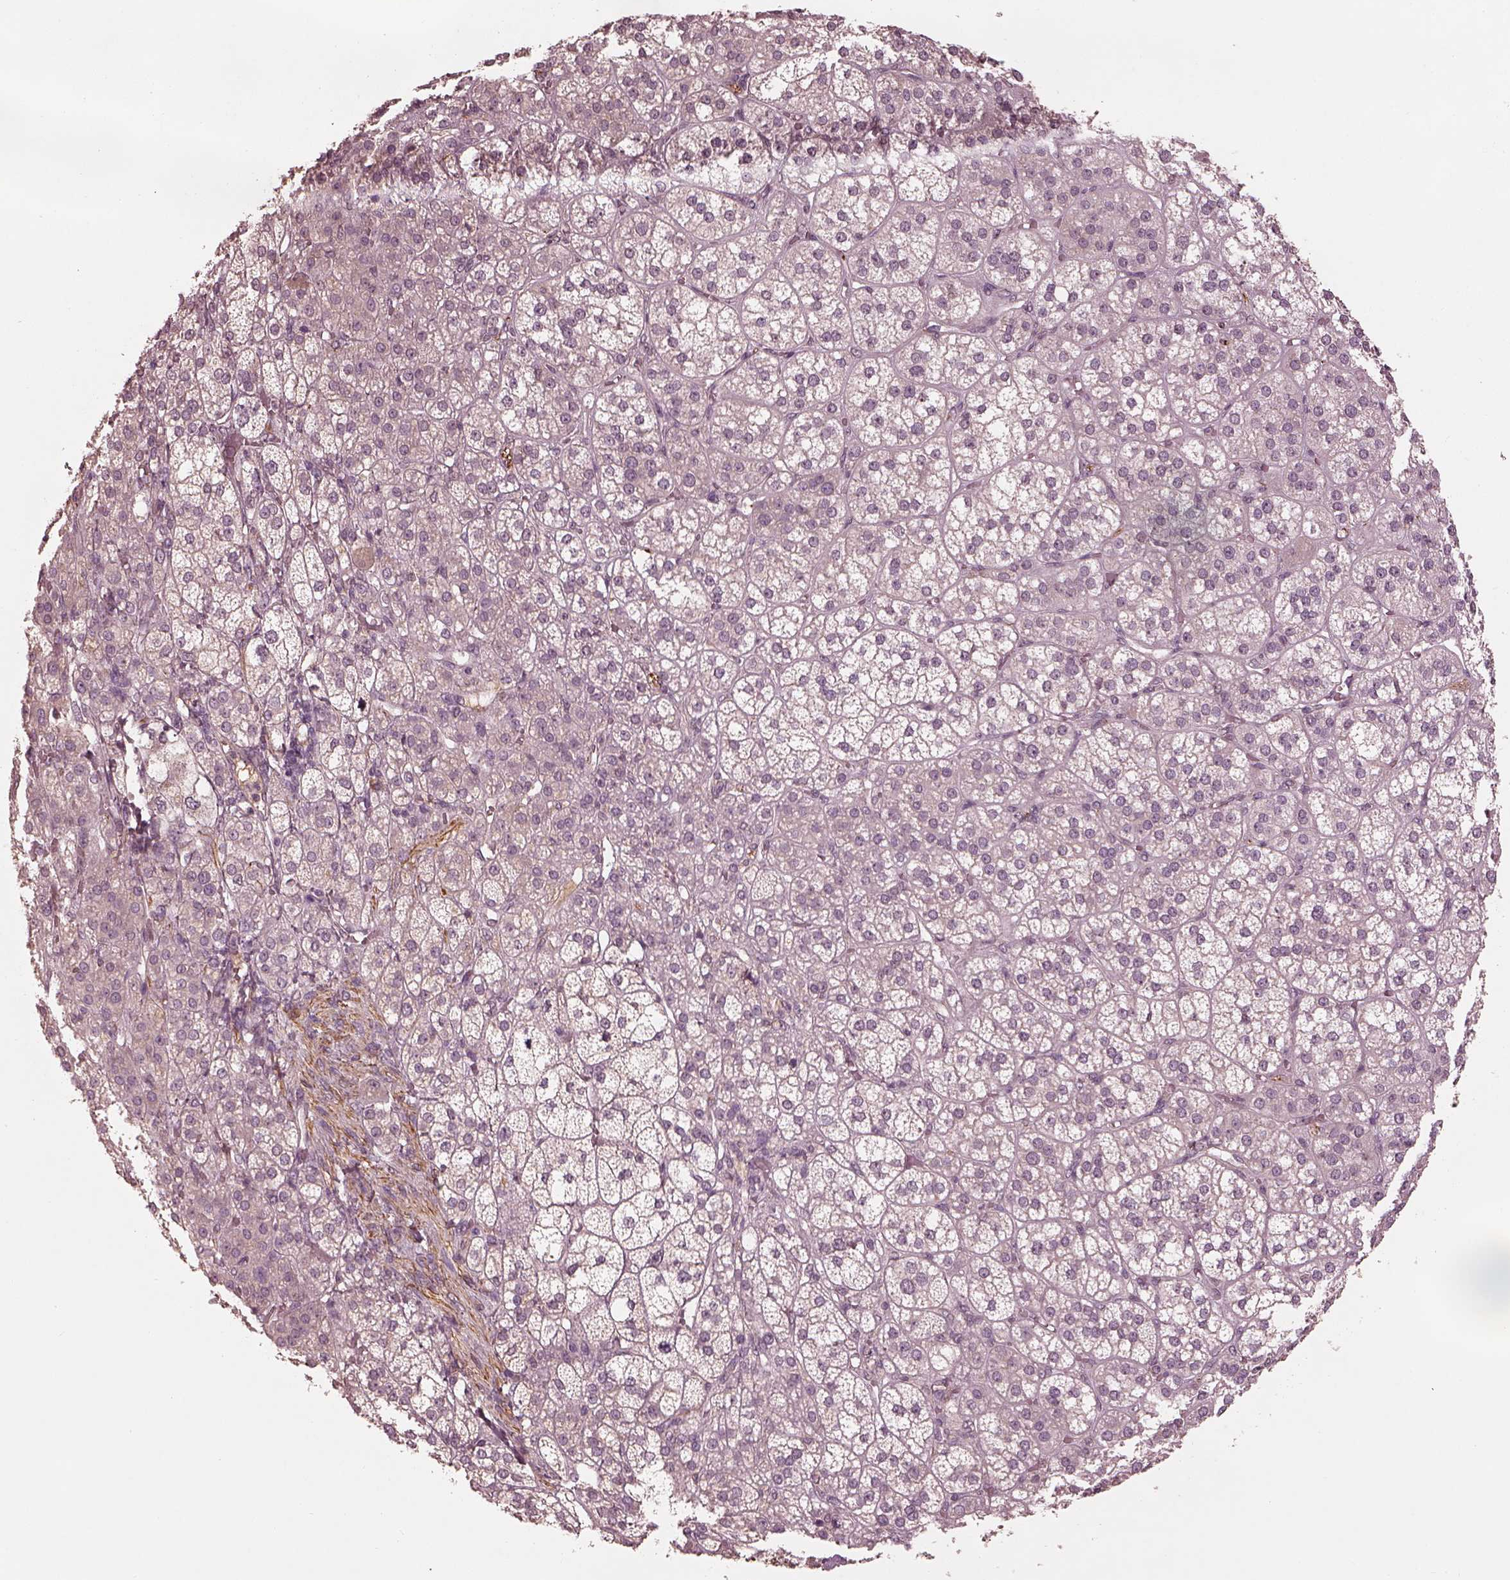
{"staining": {"intensity": "negative", "quantity": "none", "location": "none"}, "tissue": "adrenal gland", "cell_type": "Glandular cells", "image_type": "normal", "snomed": [{"axis": "morphology", "description": "Normal tissue, NOS"}, {"axis": "topography", "description": "Adrenal gland"}], "caption": "The image exhibits no significant staining in glandular cells of adrenal gland.", "gene": "CALR3", "patient": {"sex": "female", "age": 60}}